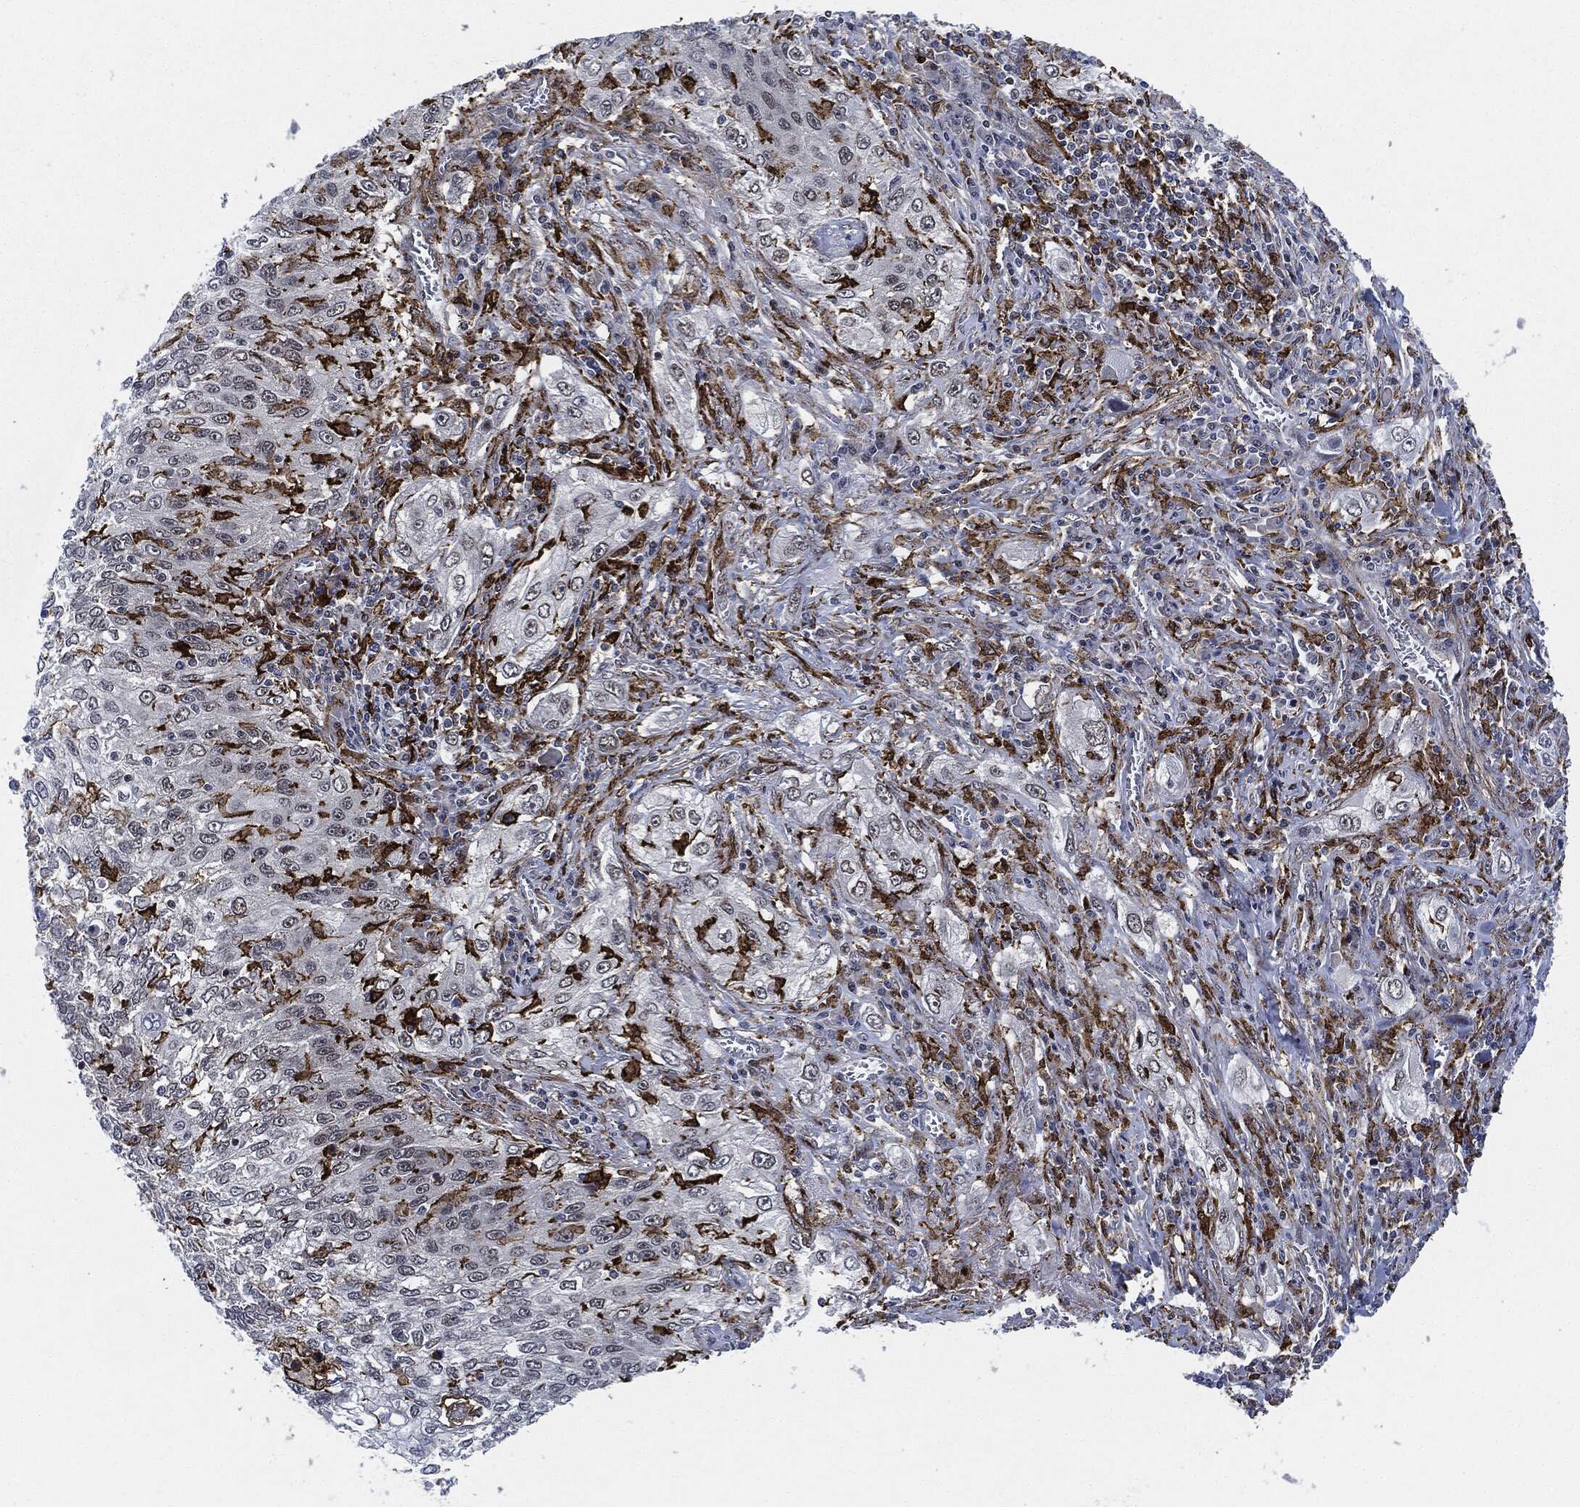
{"staining": {"intensity": "negative", "quantity": "none", "location": "none"}, "tissue": "lung cancer", "cell_type": "Tumor cells", "image_type": "cancer", "snomed": [{"axis": "morphology", "description": "Squamous cell carcinoma, NOS"}, {"axis": "topography", "description": "Lung"}], "caption": "Photomicrograph shows no protein expression in tumor cells of lung cancer tissue. (DAB (3,3'-diaminobenzidine) IHC with hematoxylin counter stain).", "gene": "NANOS3", "patient": {"sex": "female", "age": 69}}